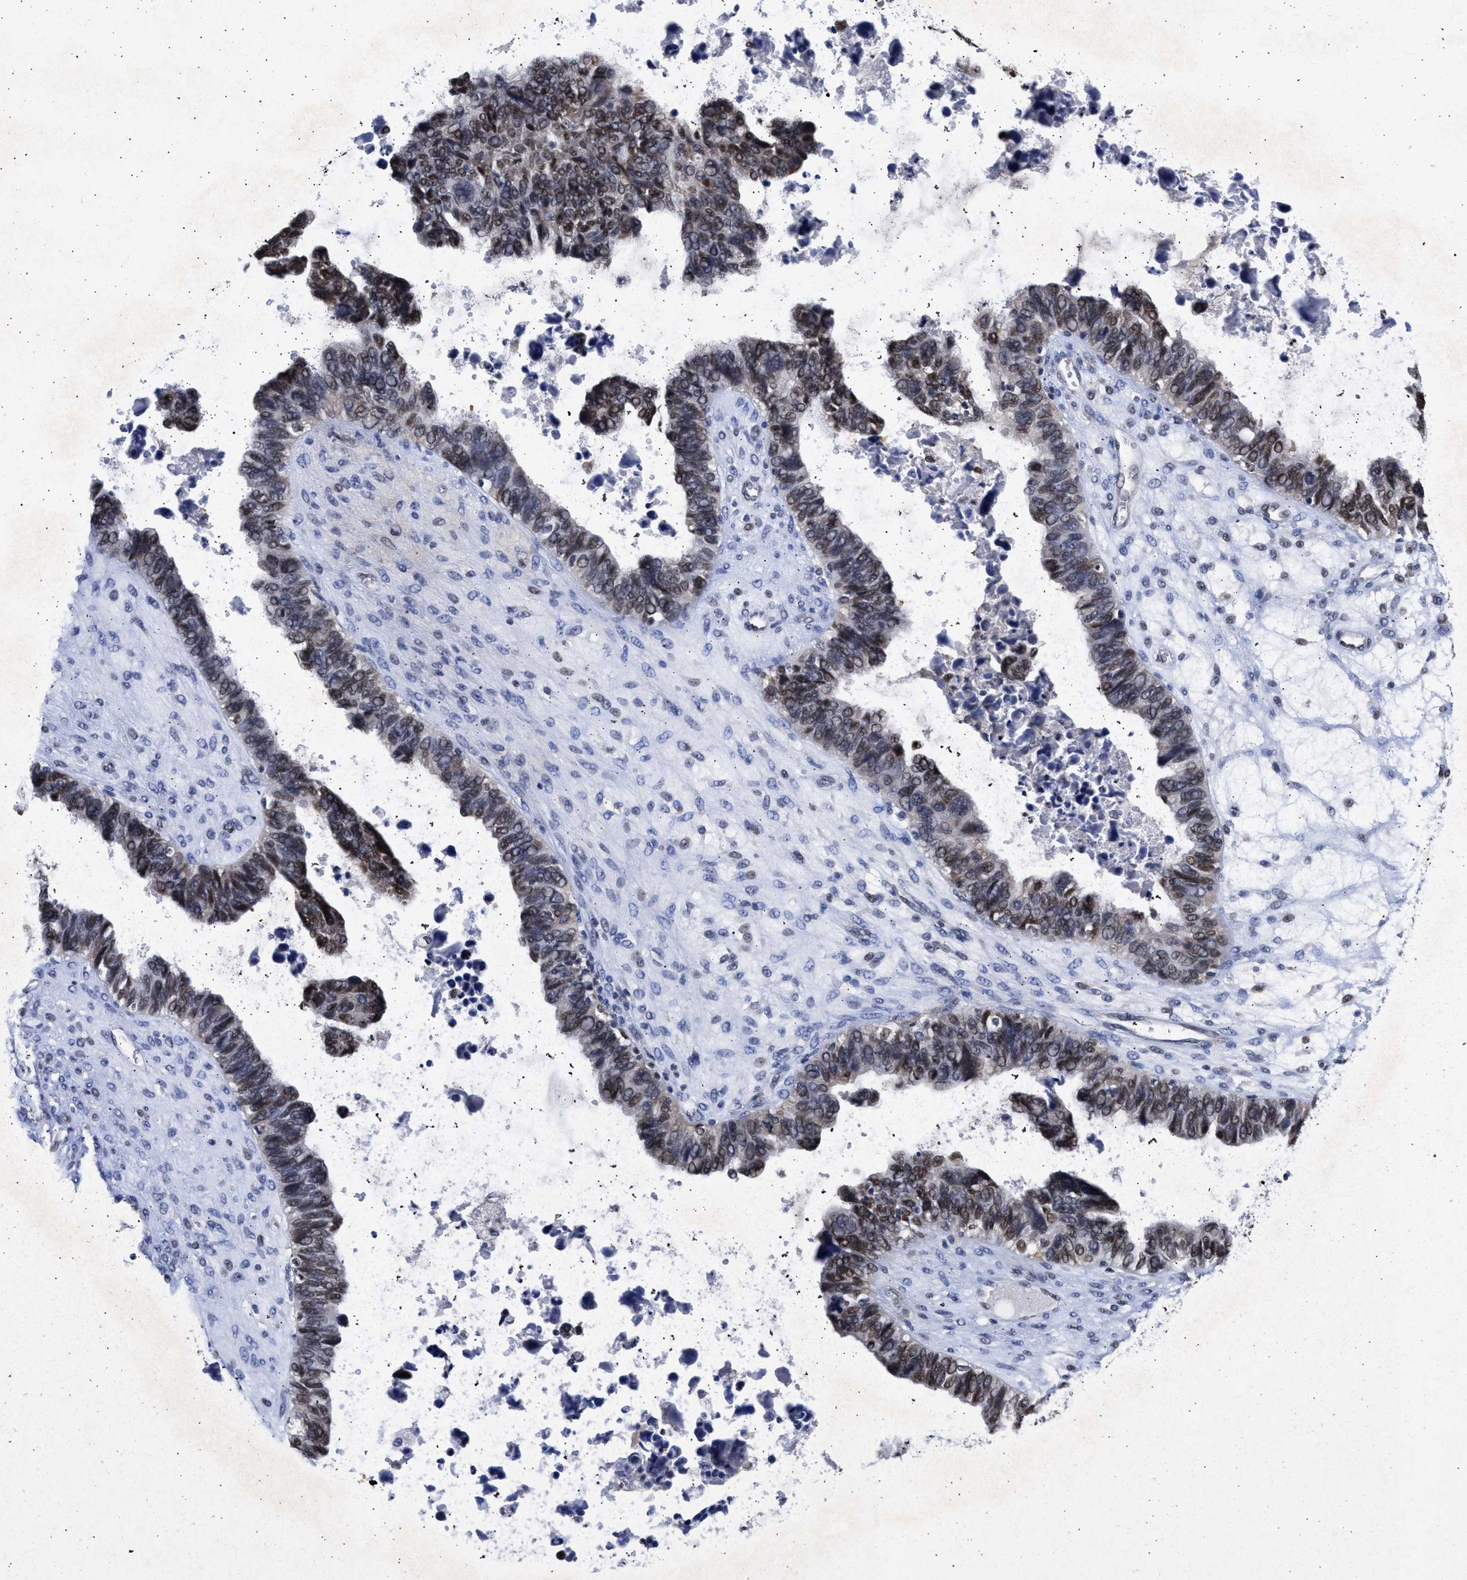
{"staining": {"intensity": "weak", "quantity": "25%-75%", "location": "cytoplasmic/membranous,nuclear"}, "tissue": "ovarian cancer", "cell_type": "Tumor cells", "image_type": "cancer", "snomed": [{"axis": "morphology", "description": "Cystadenocarcinoma, serous, NOS"}, {"axis": "topography", "description": "Ovary"}], "caption": "Ovarian serous cystadenocarcinoma tissue displays weak cytoplasmic/membranous and nuclear positivity in about 25%-75% of tumor cells, visualized by immunohistochemistry. Immunohistochemistry (ihc) stains the protein in brown and the nuclei are stained blue.", "gene": "NUP35", "patient": {"sex": "female", "age": 79}}